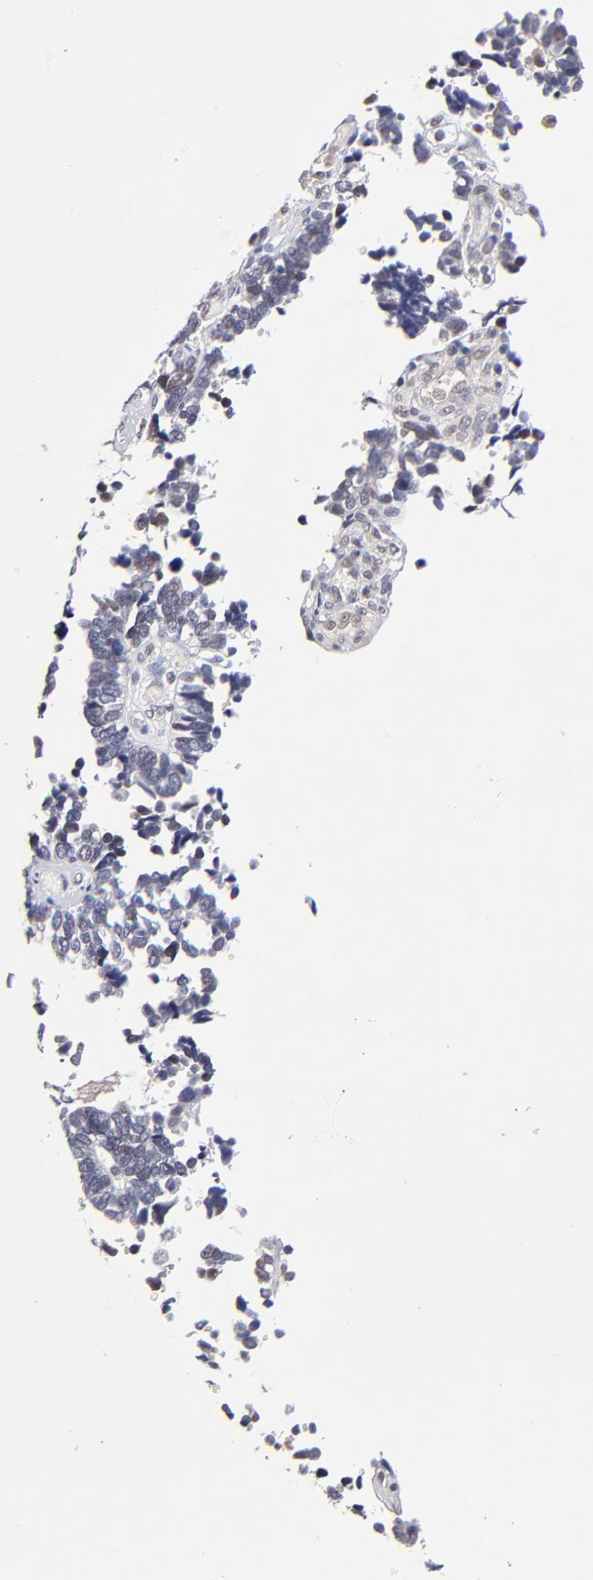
{"staining": {"intensity": "negative", "quantity": "none", "location": "none"}, "tissue": "ovarian cancer", "cell_type": "Tumor cells", "image_type": "cancer", "snomed": [{"axis": "morphology", "description": "Cystadenocarcinoma, serous, NOS"}, {"axis": "topography", "description": "Ovary"}], "caption": "Tumor cells show no significant protein staining in ovarian cancer. Nuclei are stained in blue.", "gene": "ZNF10", "patient": {"sex": "female", "age": 77}}